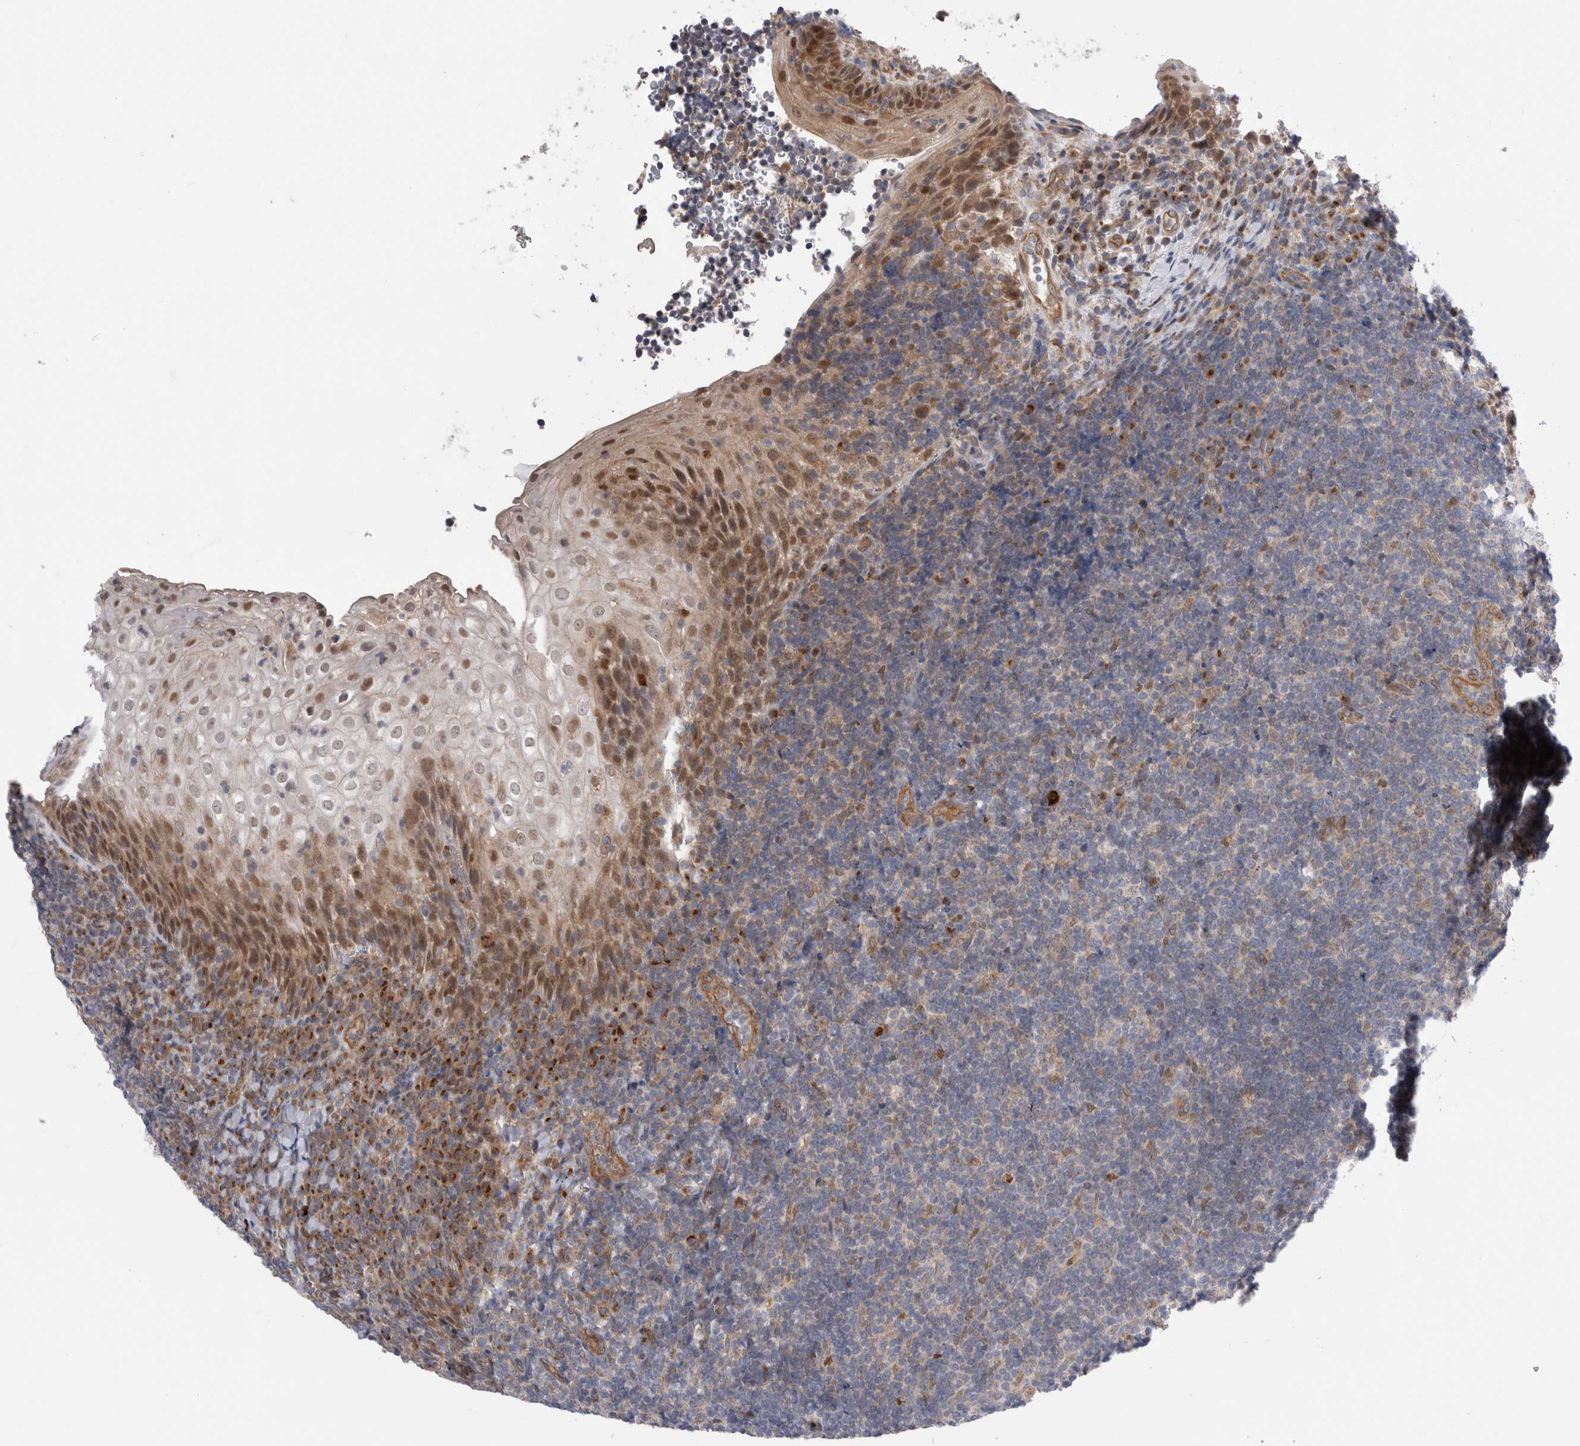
{"staining": {"intensity": "negative", "quantity": "none", "location": "none"}, "tissue": "tonsil", "cell_type": "Germinal center cells", "image_type": "normal", "snomed": [{"axis": "morphology", "description": "Normal tissue, NOS"}, {"axis": "topography", "description": "Tonsil"}], "caption": "Protein analysis of unremarkable tonsil reveals no significant expression in germinal center cells. (DAB (3,3'-diaminobenzidine) immunohistochemistry (IHC) with hematoxylin counter stain).", "gene": "TAFA5", "patient": {"sex": "male", "age": 37}}